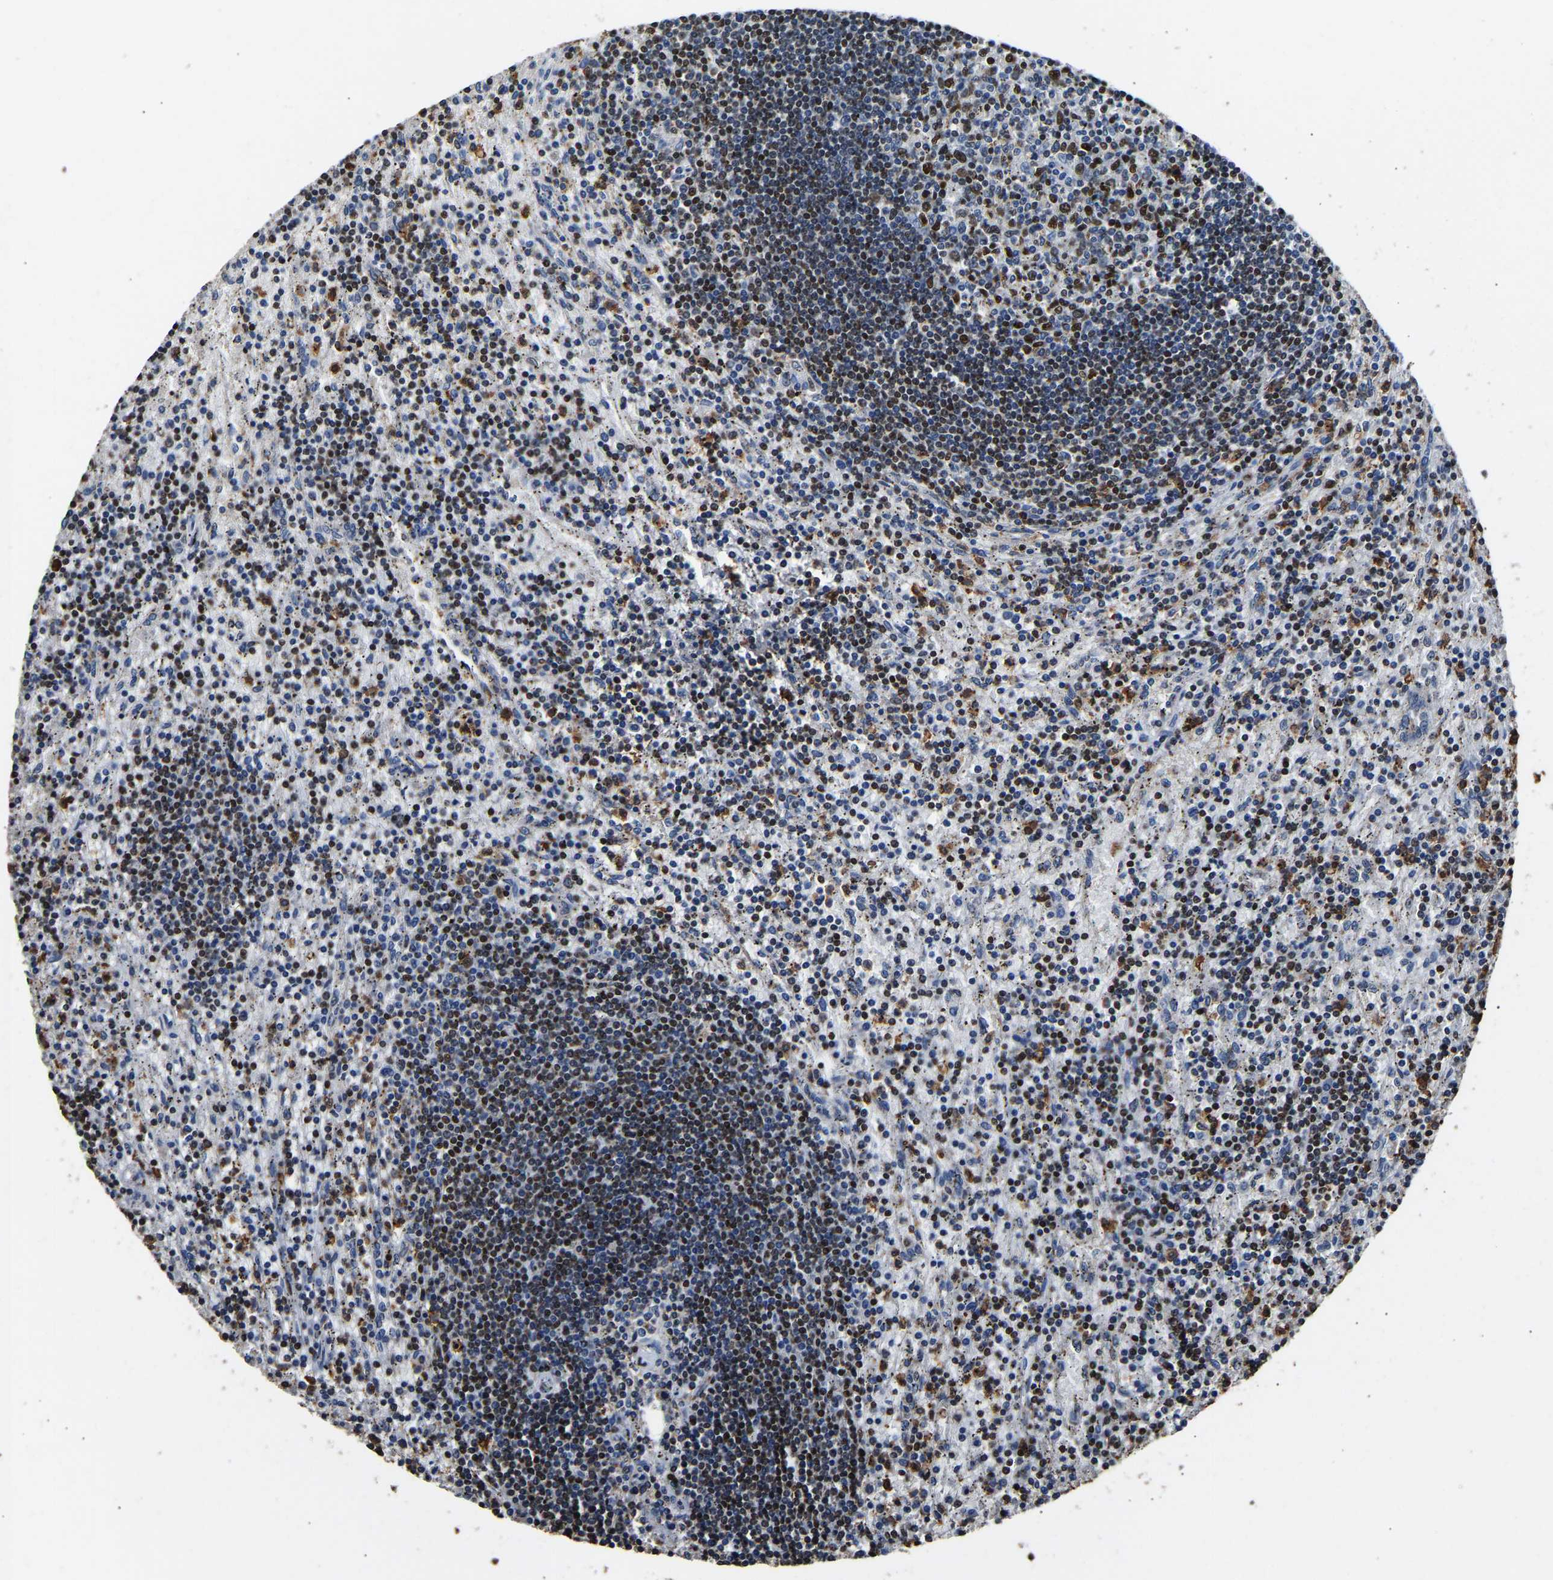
{"staining": {"intensity": "moderate", "quantity": "25%-75%", "location": "nuclear"}, "tissue": "lymphoma", "cell_type": "Tumor cells", "image_type": "cancer", "snomed": [{"axis": "morphology", "description": "Malignant lymphoma, non-Hodgkin's type, Low grade"}, {"axis": "topography", "description": "Spleen"}], "caption": "This is a photomicrograph of immunohistochemistry (IHC) staining of malignant lymphoma, non-Hodgkin's type (low-grade), which shows moderate positivity in the nuclear of tumor cells.", "gene": "SAFB", "patient": {"sex": "male", "age": 76}}